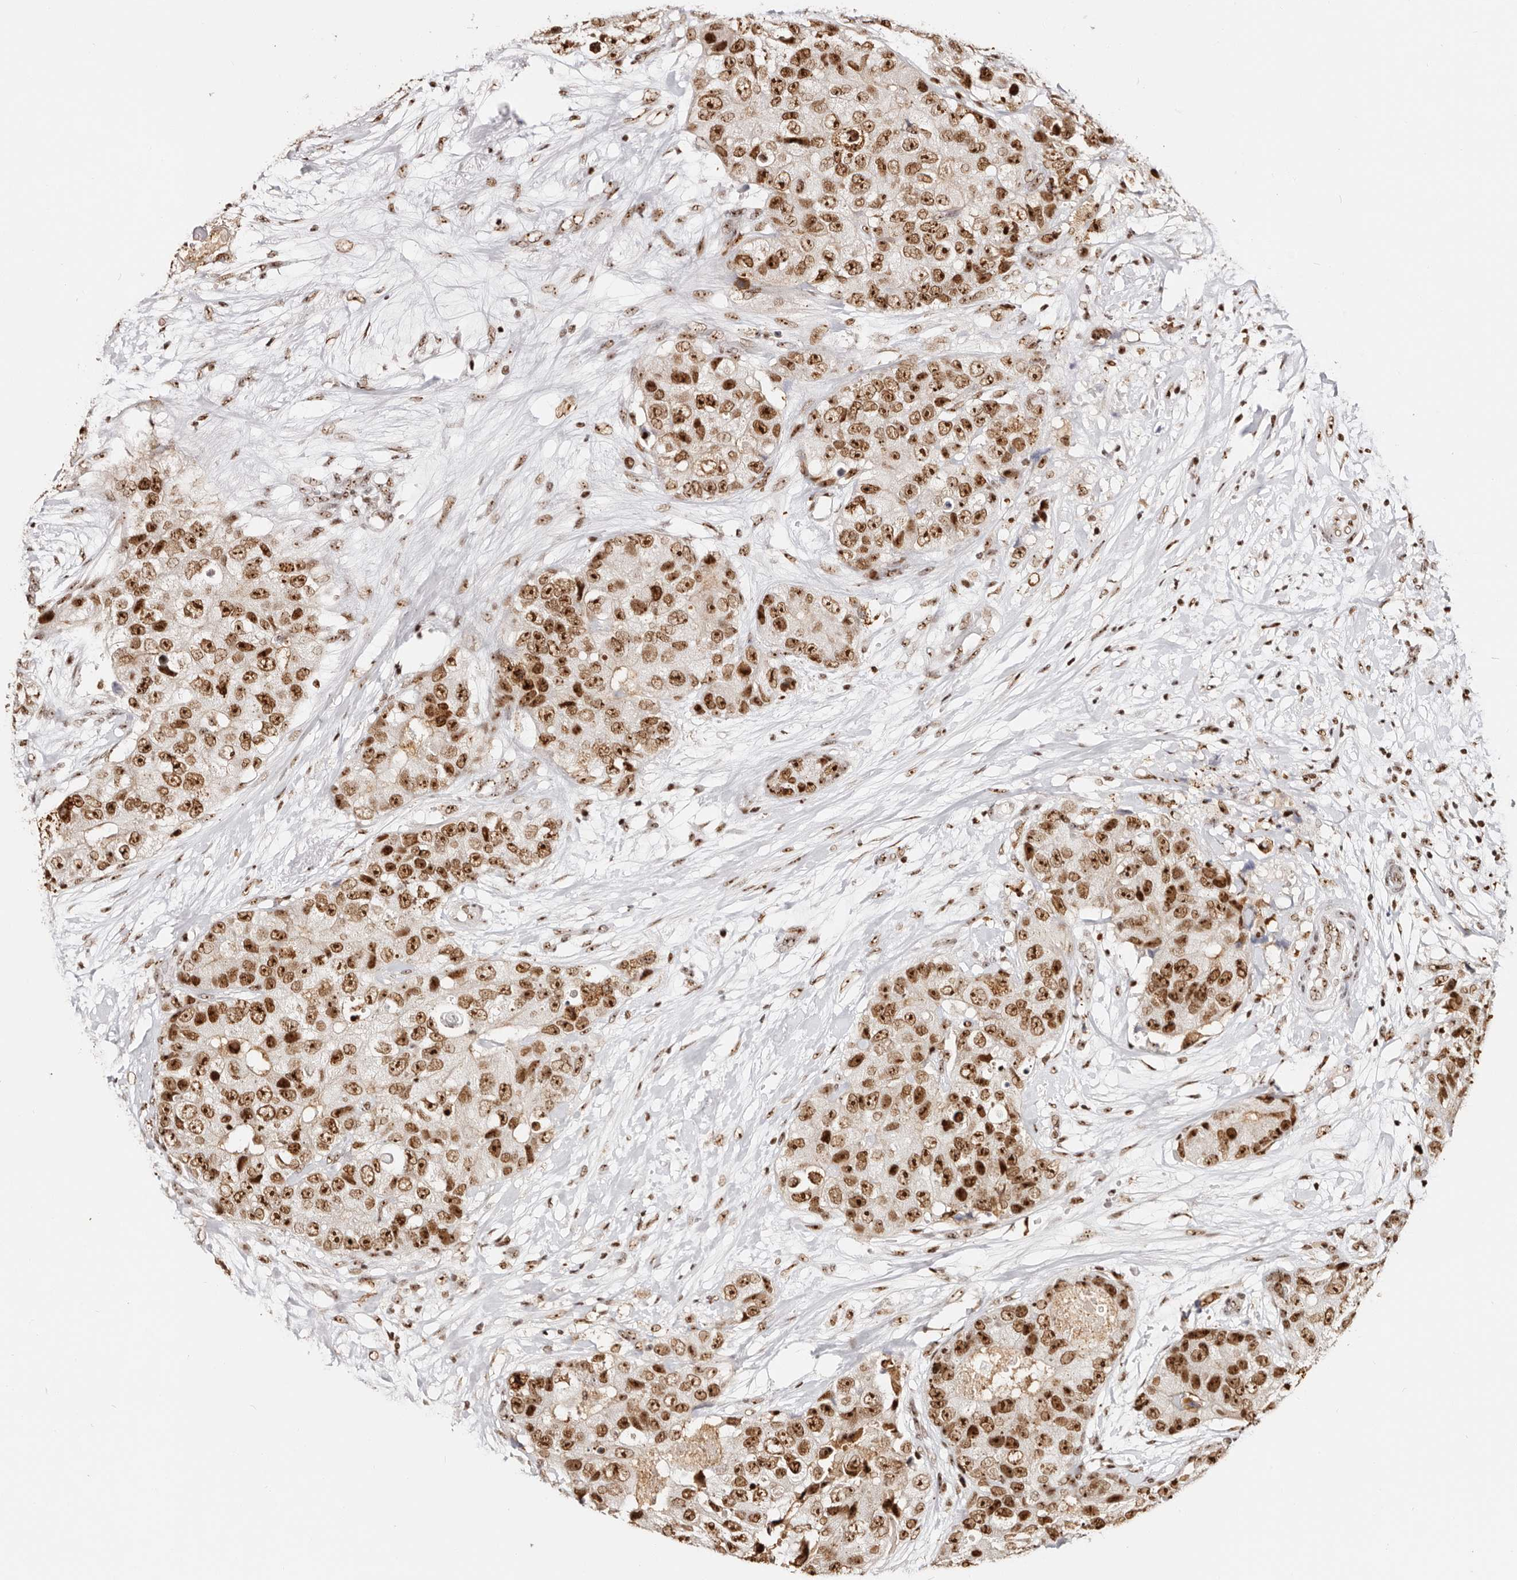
{"staining": {"intensity": "strong", "quantity": ">75%", "location": "nuclear"}, "tissue": "breast cancer", "cell_type": "Tumor cells", "image_type": "cancer", "snomed": [{"axis": "morphology", "description": "Duct carcinoma"}, {"axis": "topography", "description": "Breast"}], "caption": "Immunohistochemistry (IHC) micrograph of neoplastic tissue: human breast cancer (intraductal carcinoma) stained using immunohistochemistry displays high levels of strong protein expression localized specifically in the nuclear of tumor cells, appearing as a nuclear brown color.", "gene": "IQGAP3", "patient": {"sex": "female", "age": 62}}